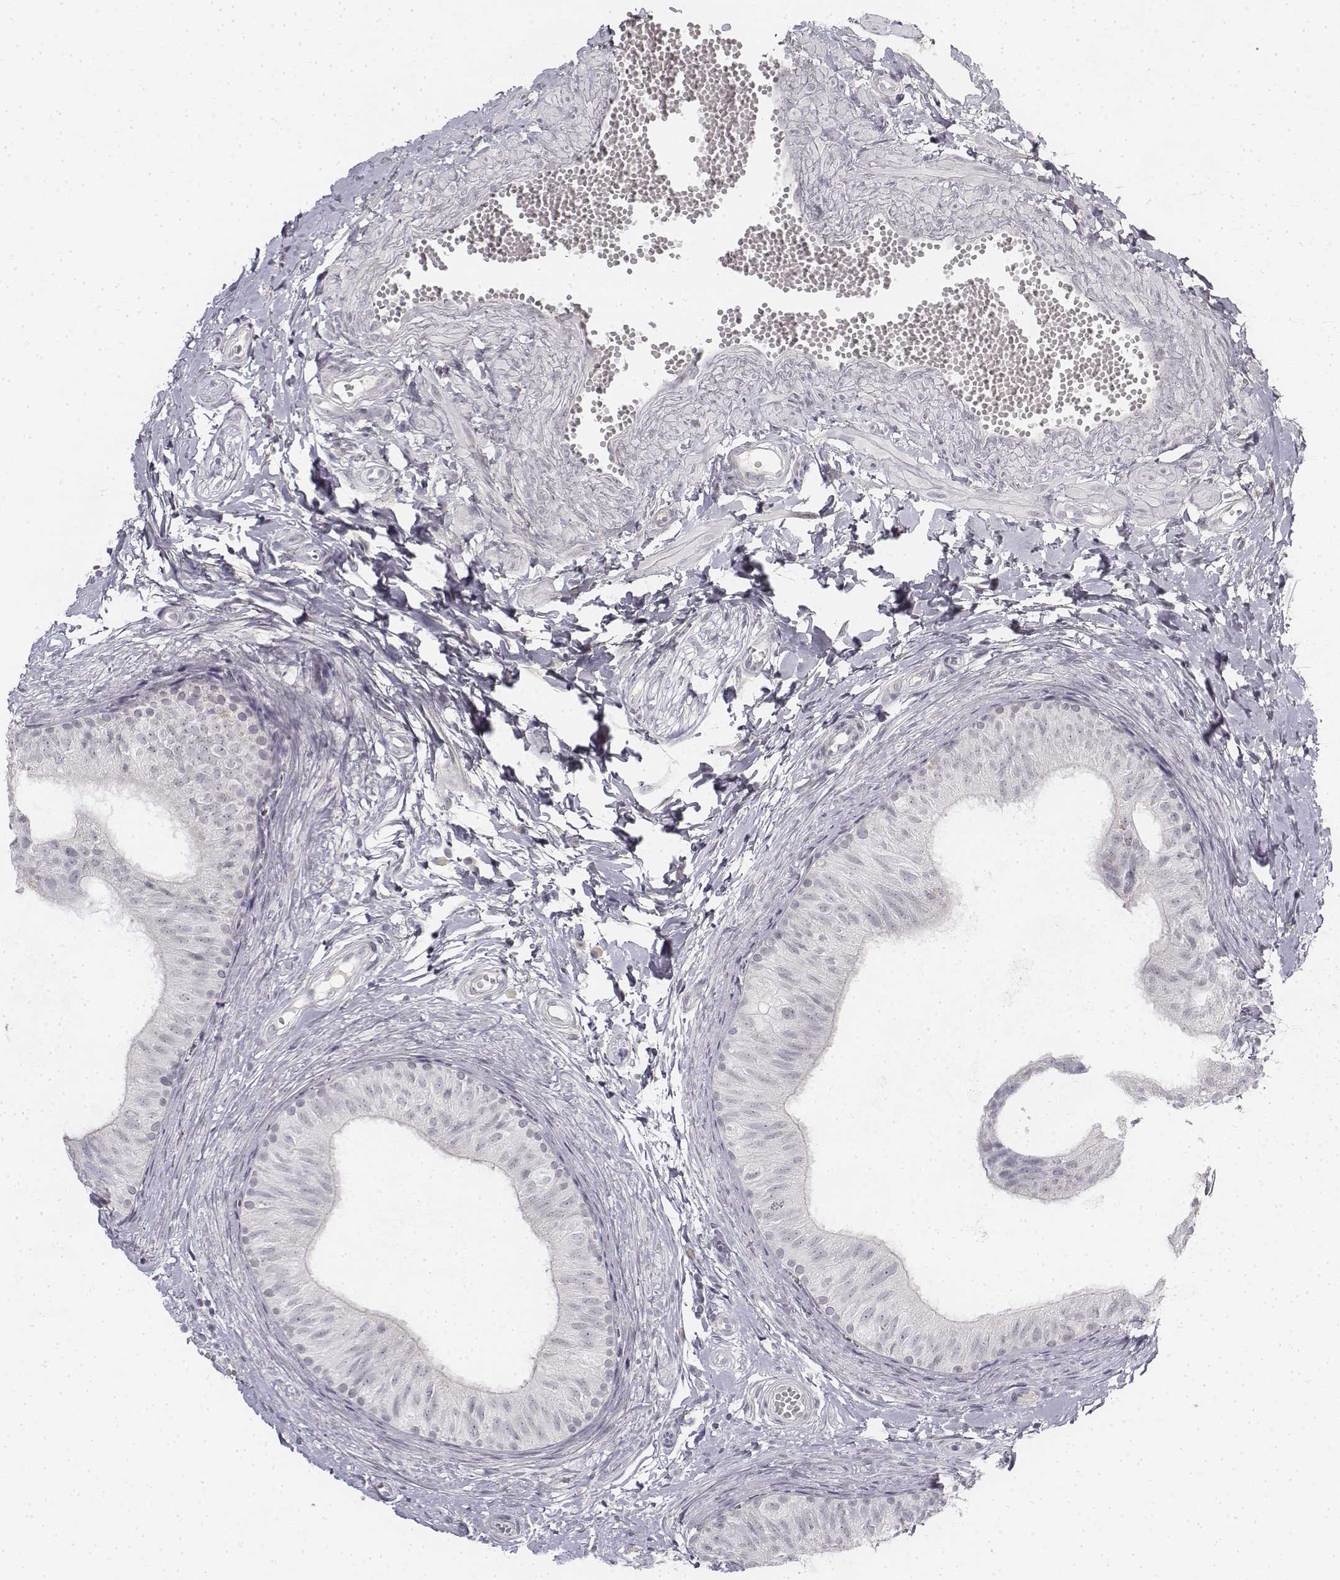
{"staining": {"intensity": "negative", "quantity": "none", "location": "none"}, "tissue": "epididymis", "cell_type": "Glandular cells", "image_type": "normal", "snomed": [{"axis": "morphology", "description": "Normal tissue, NOS"}, {"axis": "topography", "description": "Epididymis"}], "caption": "DAB immunohistochemical staining of unremarkable epididymis reveals no significant staining in glandular cells.", "gene": "KRT84", "patient": {"sex": "male", "age": 22}}